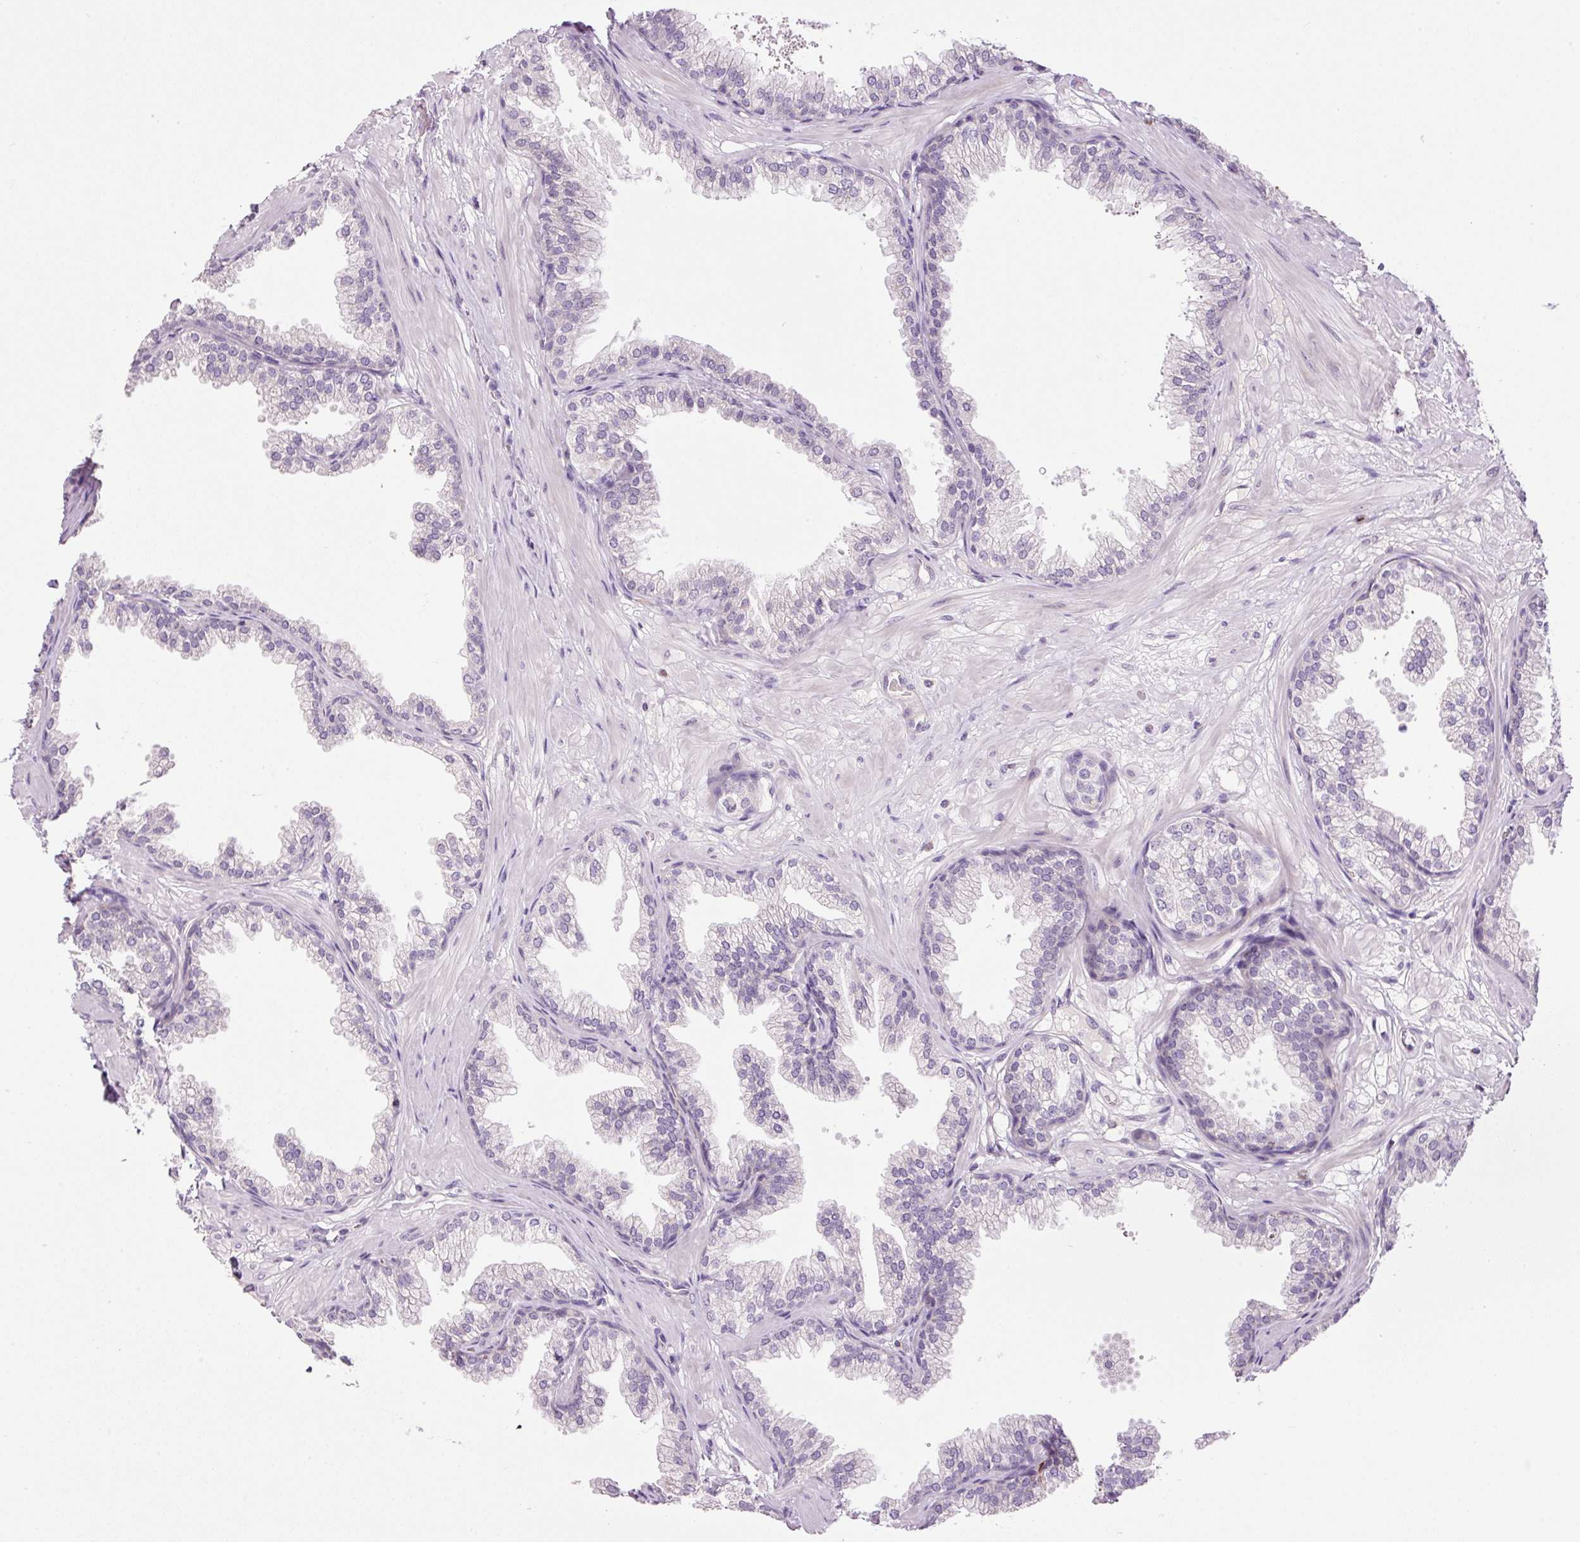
{"staining": {"intensity": "moderate", "quantity": "<25%", "location": "nuclear"}, "tissue": "prostate", "cell_type": "Glandular cells", "image_type": "normal", "snomed": [{"axis": "morphology", "description": "Normal tissue, NOS"}, {"axis": "topography", "description": "Prostate"}], "caption": "About <25% of glandular cells in normal human prostate show moderate nuclear protein expression as visualized by brown immunohistochemical staining.", "gene": "KPNA2", "patient": {"sex": "male", "age": 37}}